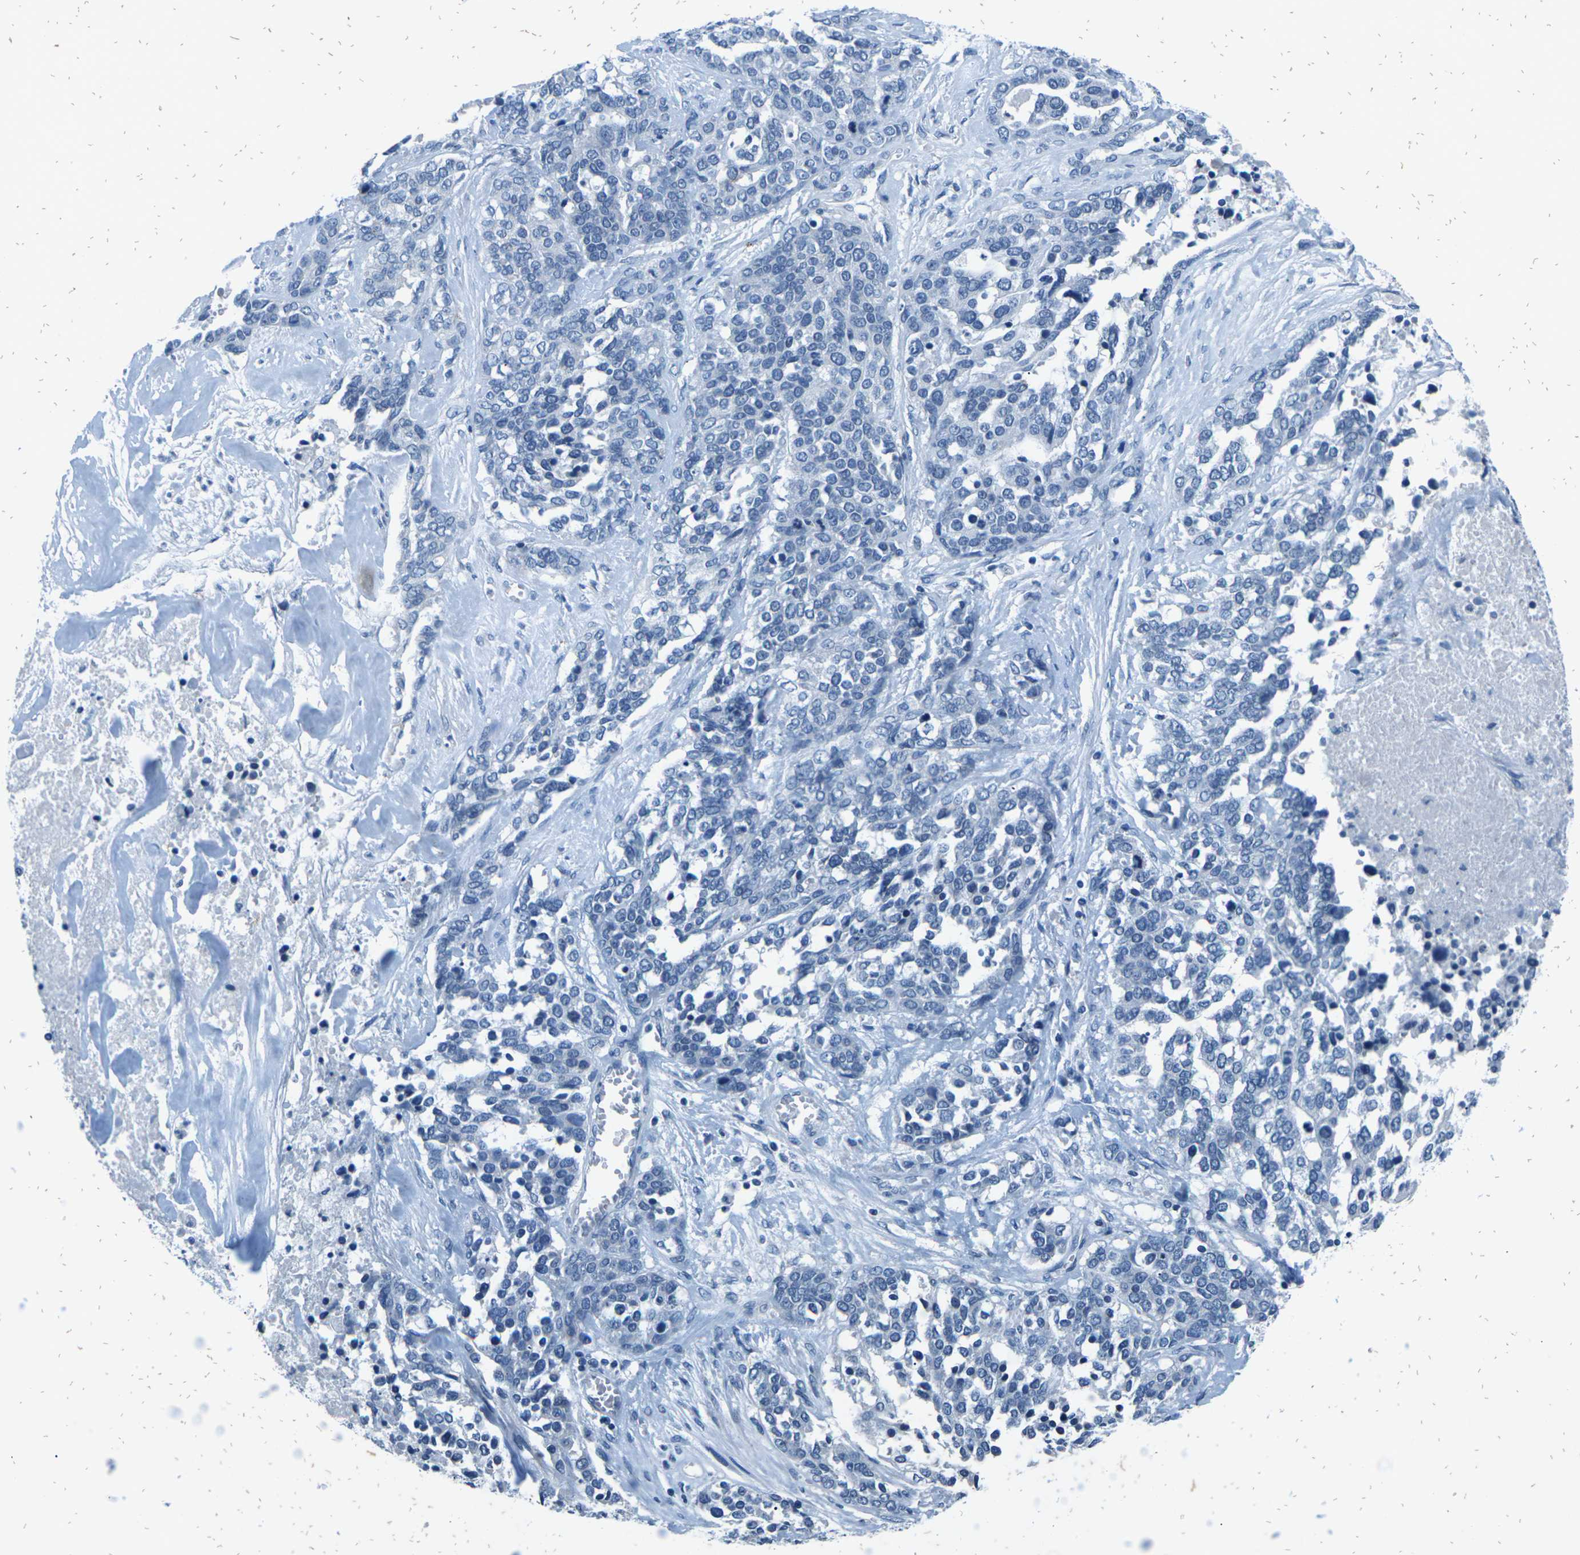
{"staining": {"intensity": "negative", "quantity": "none", "location": "none"}, "tissue": "ovarian cancer", "cell_type": "Tumor cells", "image_type": "cancer", "snomed": [{"axis": "morphology", "description": "Cystadenocarcinoma, serous, NOS"}, {"axis": "topography", "description": "Ovary"}], "caption": "Serous cystadenocarcinoma (ovarian) was stained to show a protein in brown. There is no significant staining in tumor cells. Nuclei are stained in blue.", "gene": "UMOD", "patient": {"sex": "female", "age": 44}}